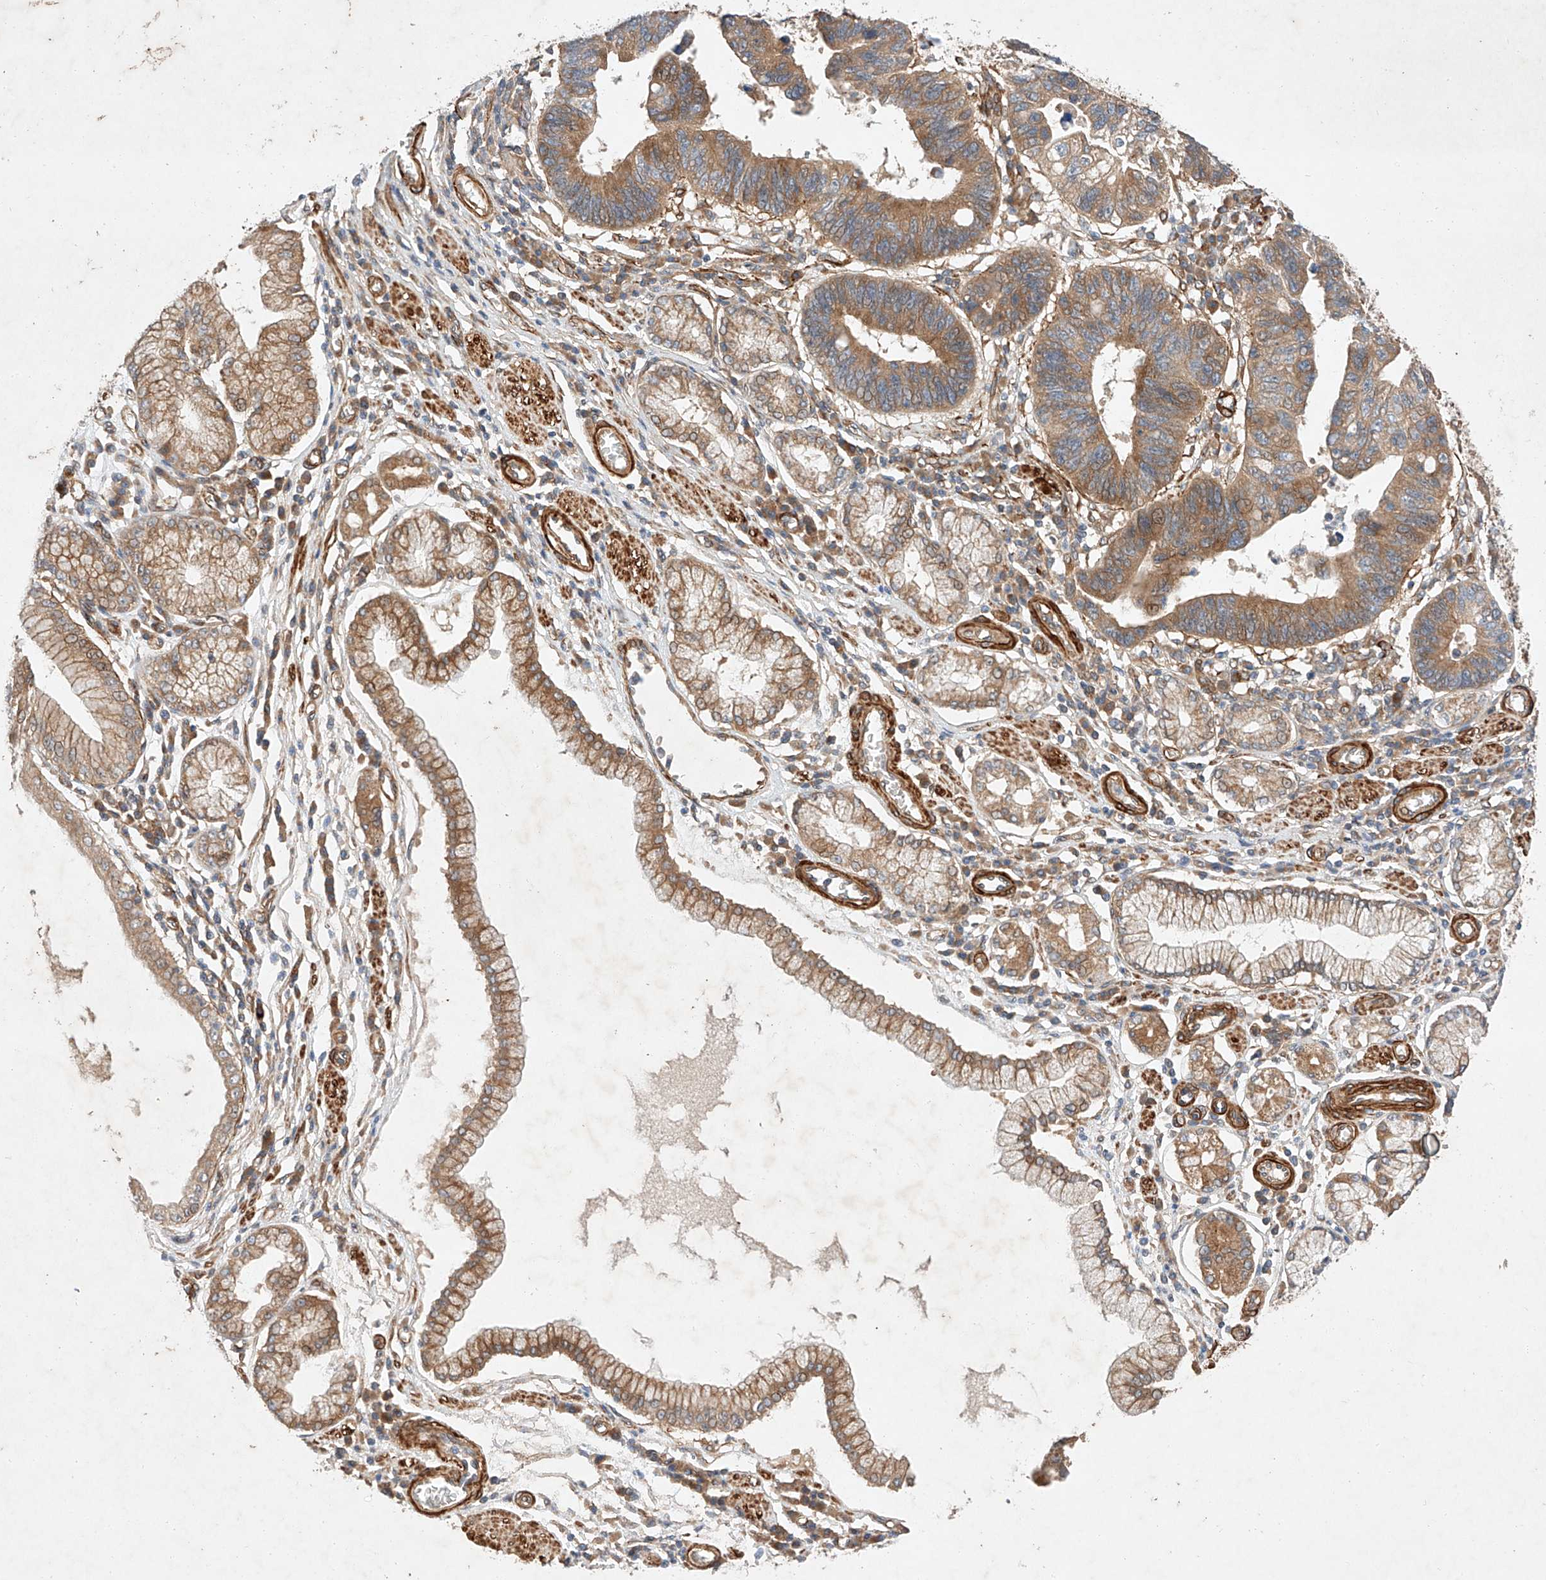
{"staining": {"intensity": "moderate", "quantity": ">75%", "location": "cytoplasmic/membranous"}, "tissue": "stomach cancer", "cell_type": "Tumor cells", "image_type": "cancer", "snomed": [{"axis": "morphology", "description": "Adenocarcinoma, NOS"}, {"axis": "topography", "description": "Stomach"}], "caption": "IHC staining of adenocarcinoma (stomach), which shows medium levels of moderate cytoplasmic/membranous staining in about >75% of tumor cells indicating moderate cytoplasmic/membranous protein expression. The staining was performed using DAB (brown) for protein detection and nuclei were counterstained in hematoxylin (blue).", "gene": "RAB23", "patient": {"sex": "male", "age": 59}}